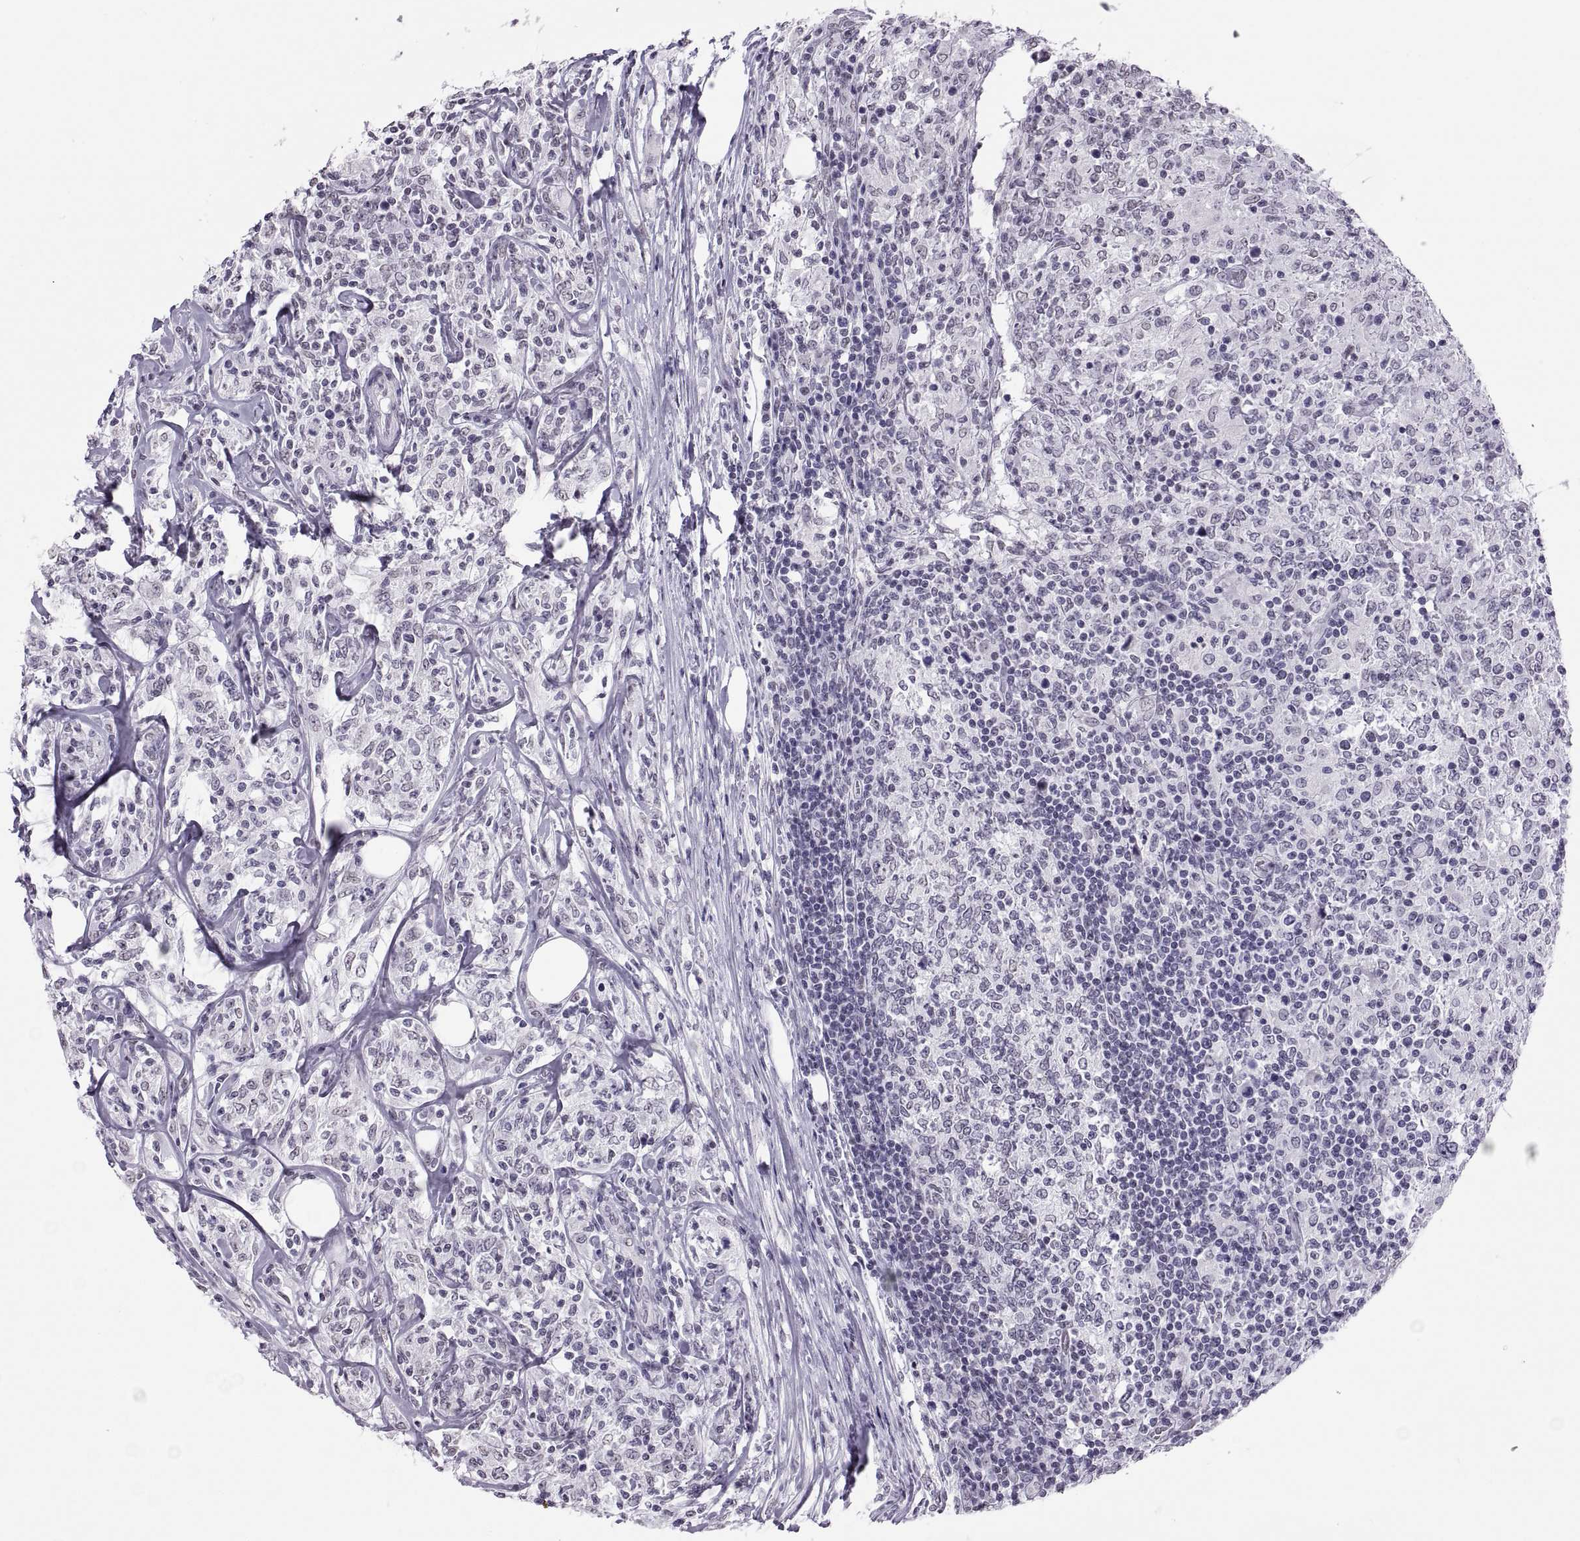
{"staining": {"intensity": "negative", "quantity": "none", "location": "none"}, "tissue": "lymphoma", "cell_type": "Tumor cells", "image_type": "cancer", "snomed": [{"axis": "morphology", "description": "Malignant lymphoma, non-Hodgkin's type, High grade"}, {"axis": "topography", "description": "Lymph node"}], "caption": "Immunohistochemical staining of malignant lymphoma, non-Hodgkin's type (high-grade) displays no significant staining in tumor cells. The staining is performed using DAB brown chromogen with nuclei counter-stained in using hematoxylin.", "gene": "CARTPT", "patient": {"sex": "female", "age": 84}}